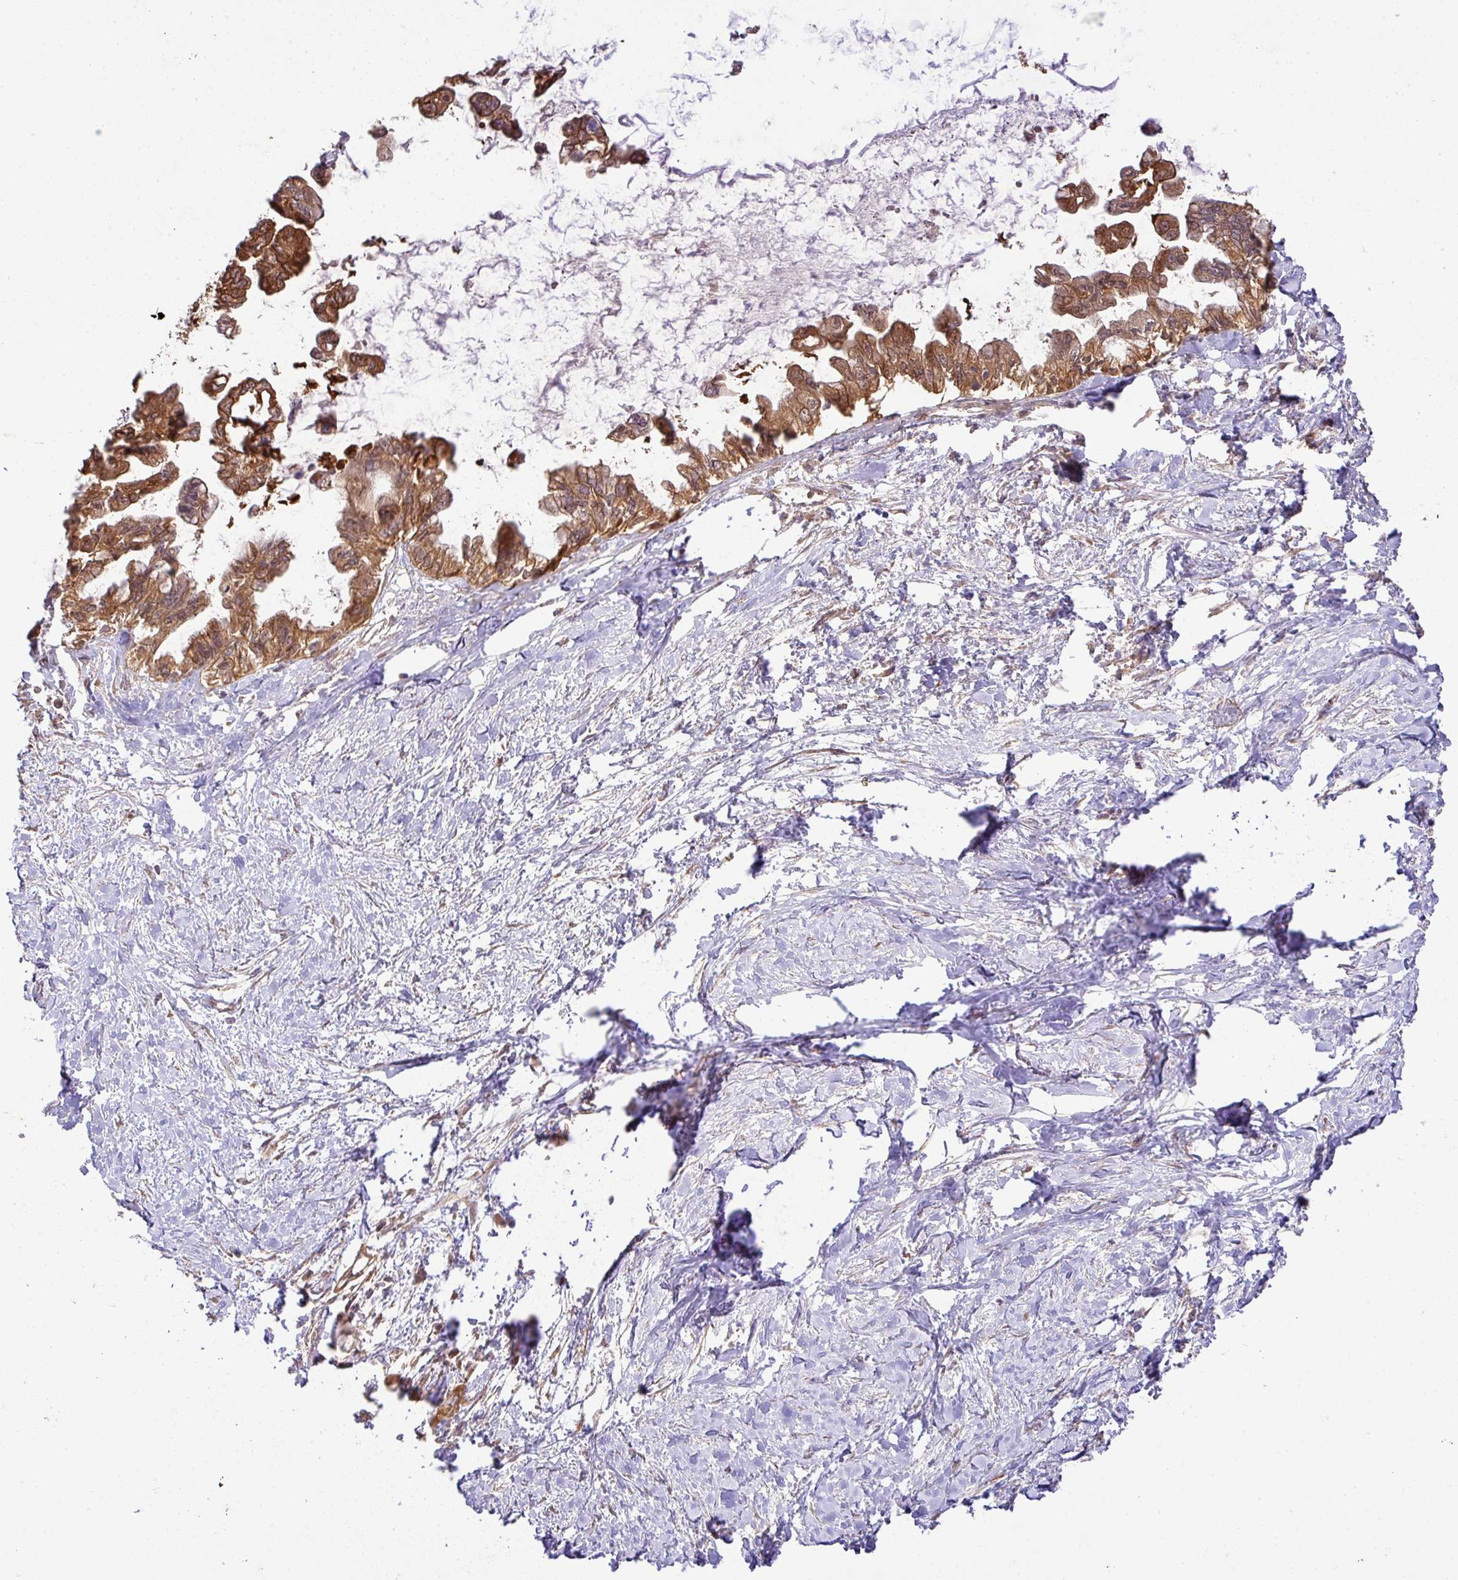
{"staining": {"intensity": "strong", "quantity": ">75%", "location": "cytoplasmic/membranous"}, "tissue": "pancreatic cancer", "cell_type": "Tumor cells", "image_type": "cancer", "snomed": [{"axis": "morphology", "description": "Adenocarcinoma, NOS"}, {"axis": "topography", "description": "Pancreas"}], "caption": "Pancreatic cancer tissue demonstrates strong cytoplasmic/membranous staining in approximately >75% of tumor cells, visualized by immunohistochemistry. (DAB IHC, brown staining for protein, blue staining for nuclei).", "gene": "GSPT1", "patient": {"sex": "male", "age": 61}}